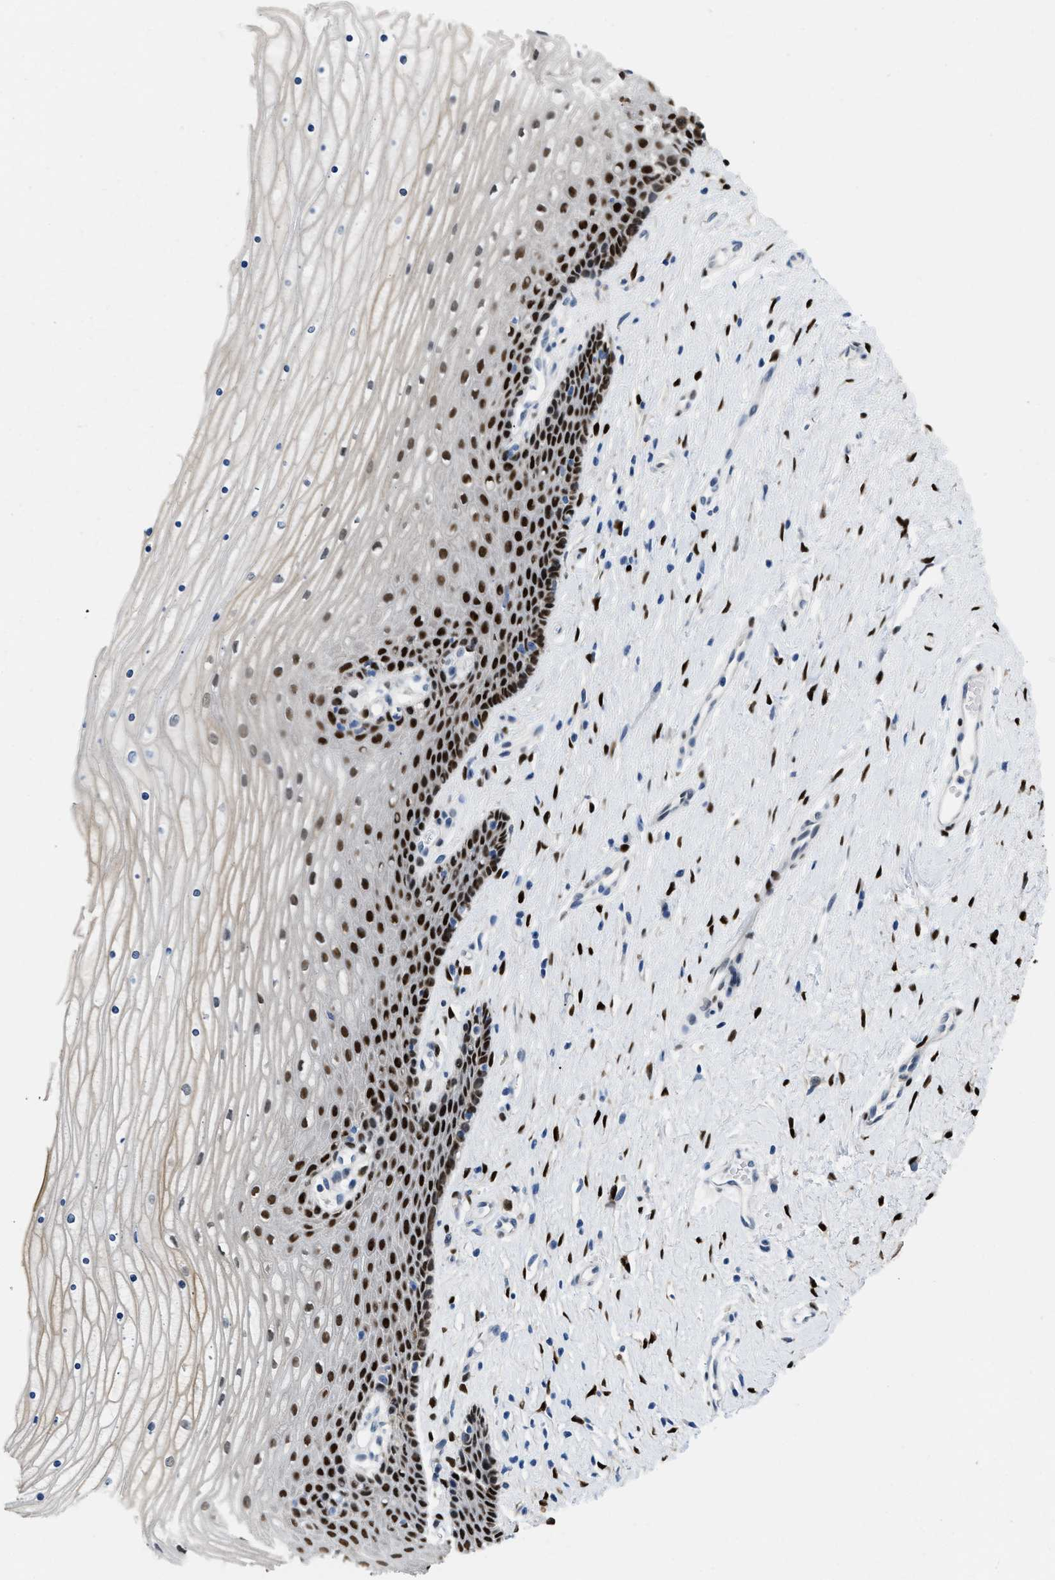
{"staining": {"intensity": "weak", "quantity": "<25%", "location": "nuclear"}, "tissue": "cervix", "cell_type": "Glandular cells", "image_type": "normal", "snomed": [{"axis": "morphology", "description": "Normal tissue, NOS"}, {"axis": "topography", "description": "Cervix"}], "caption": "DAB (3,3'-diaminobenzidine) immunohistochemical staining of benign human cervix exhibits no significant positivity in glandular cells.", "gene": "NFIX", "patient": {"sex": "female", "age": 39}}